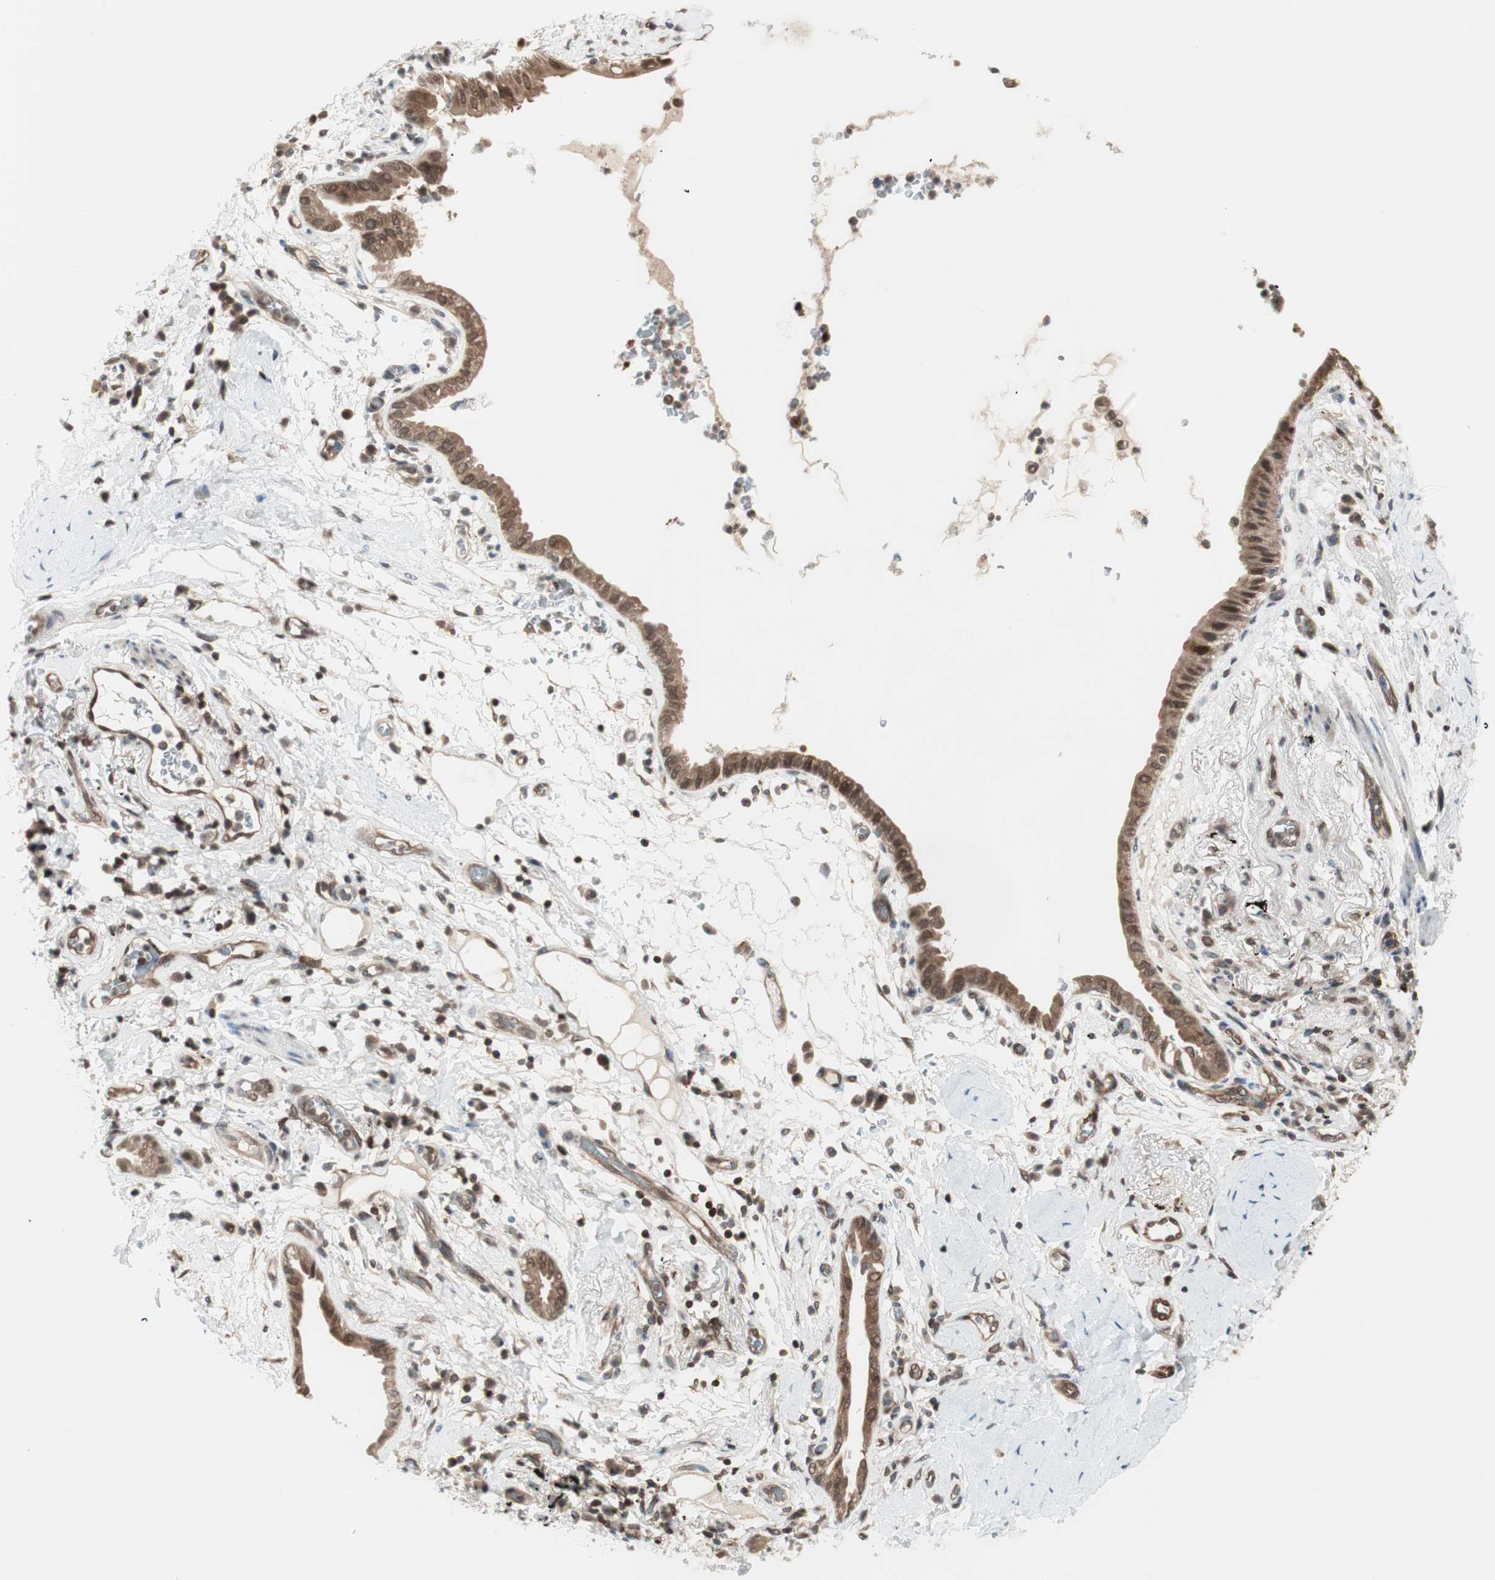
{"staining": {"intensity": "moderate", "quantity": ">75%", "location": "cytoplasmic/membranous,nuclear"}, "tissue": "lung cancer", "cell_type": "Tumor cells", "image_type": "cancer", "snomed": [{"axis": "morphology", "description": "Adenocarcinoma, NOS"}, {"axis": "topography", "description": "Lung"}], "caption": "High-power microscopy captured an IHC histopathology image of lung adenocarcinoma, revealing moderate cytoplasmic/membranous and nuclear positivity in about >75% of tumor cells.", "gene": "UBE2I", "patient": {"sex": "female", "age": 70}}